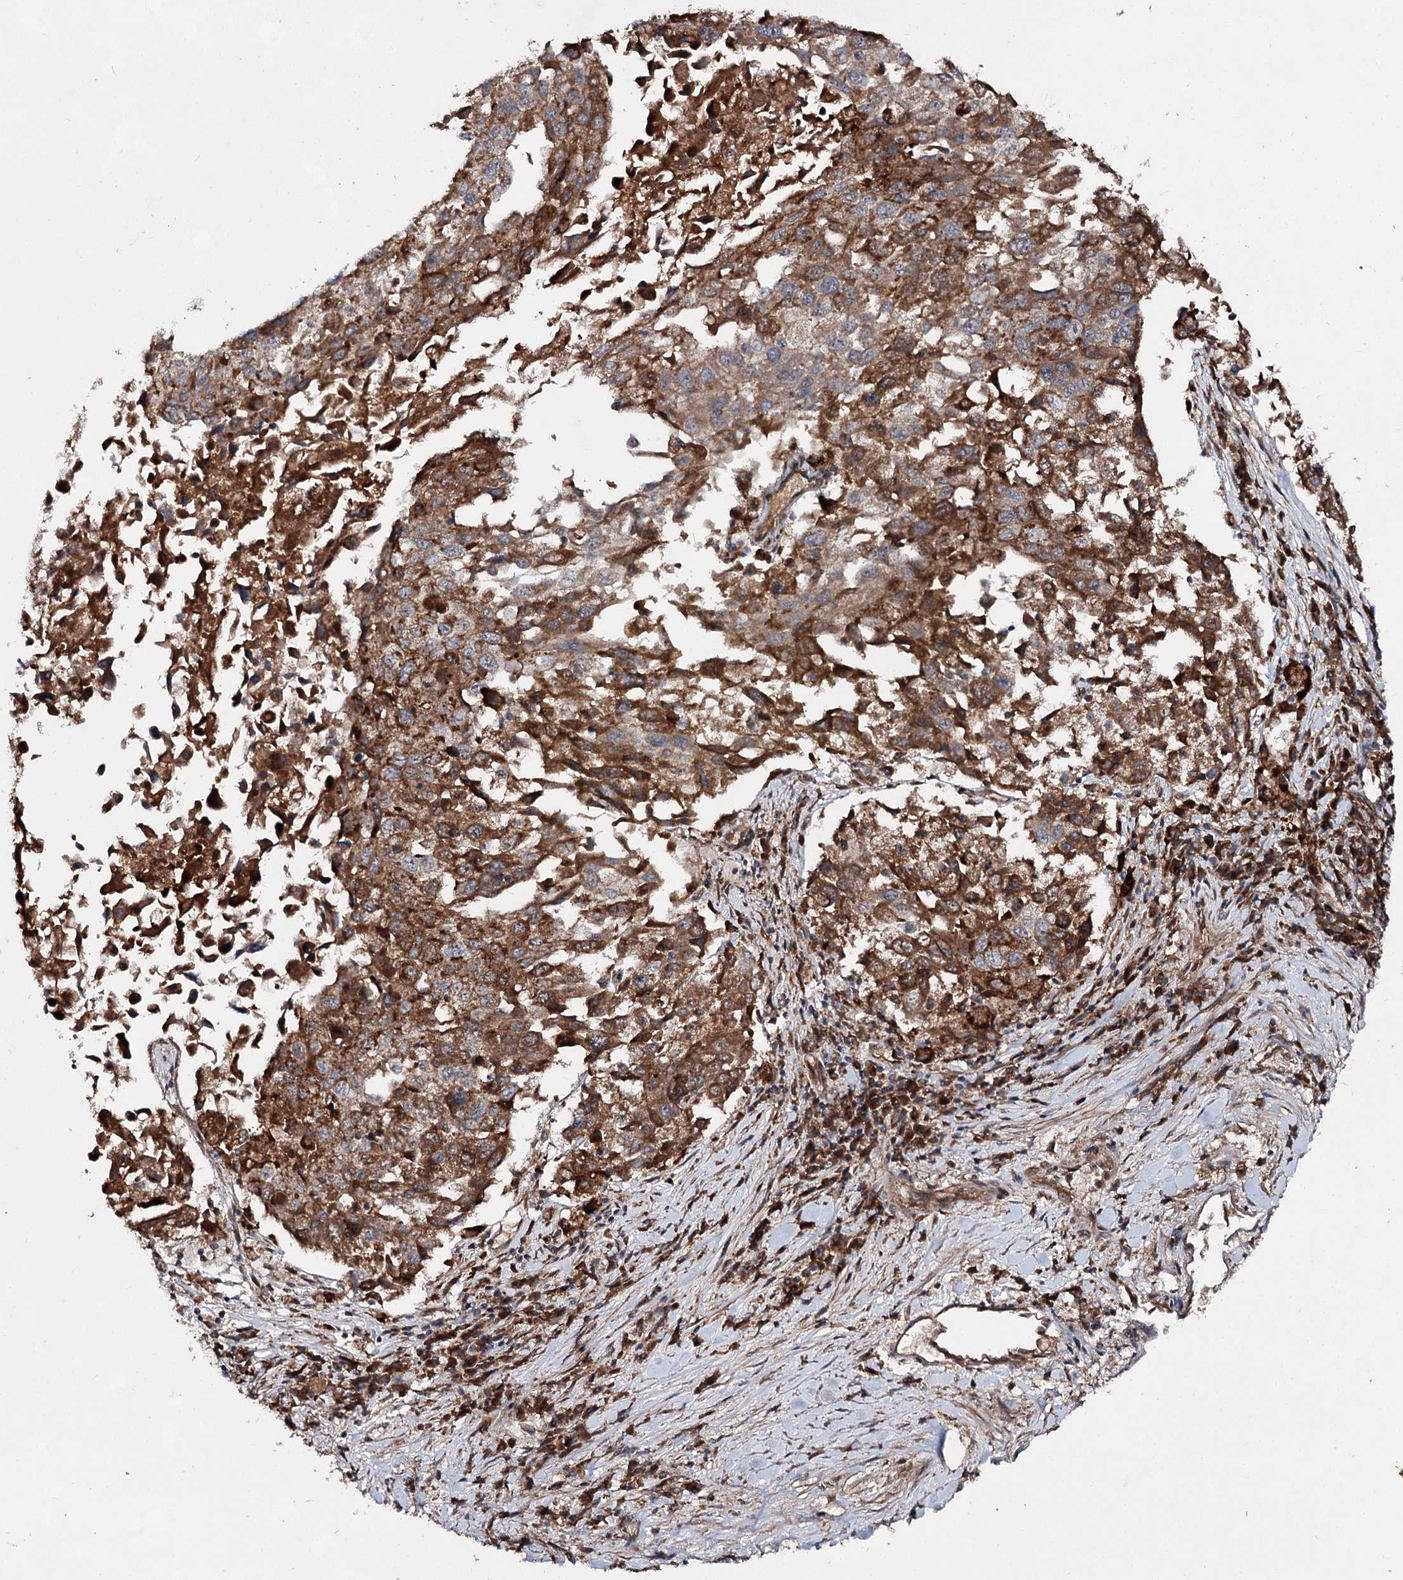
{"staining": {"intensity": "strong", "quantity": "25%-75%", "location": "cytoplasmic/membranous"}, "tissue": "lung cancer", "cell_type": "Tumor cells", "image_type": "cancer", "snomed": [{"axis": "morphology", "description": "Squamous cell carcinoma, NOS"}, {"axis": "topography", "description": "Lung"}], "caption": "Immunohistochemical staining of human lung cancer (squamous cell carcinoma) demonstrates strong cytoplasmic/membranous protein positivity in approximately 25%-75% of tumor cells.", "gene": "MSANTD2", "patient": {"sex": "male", "age": 65}}